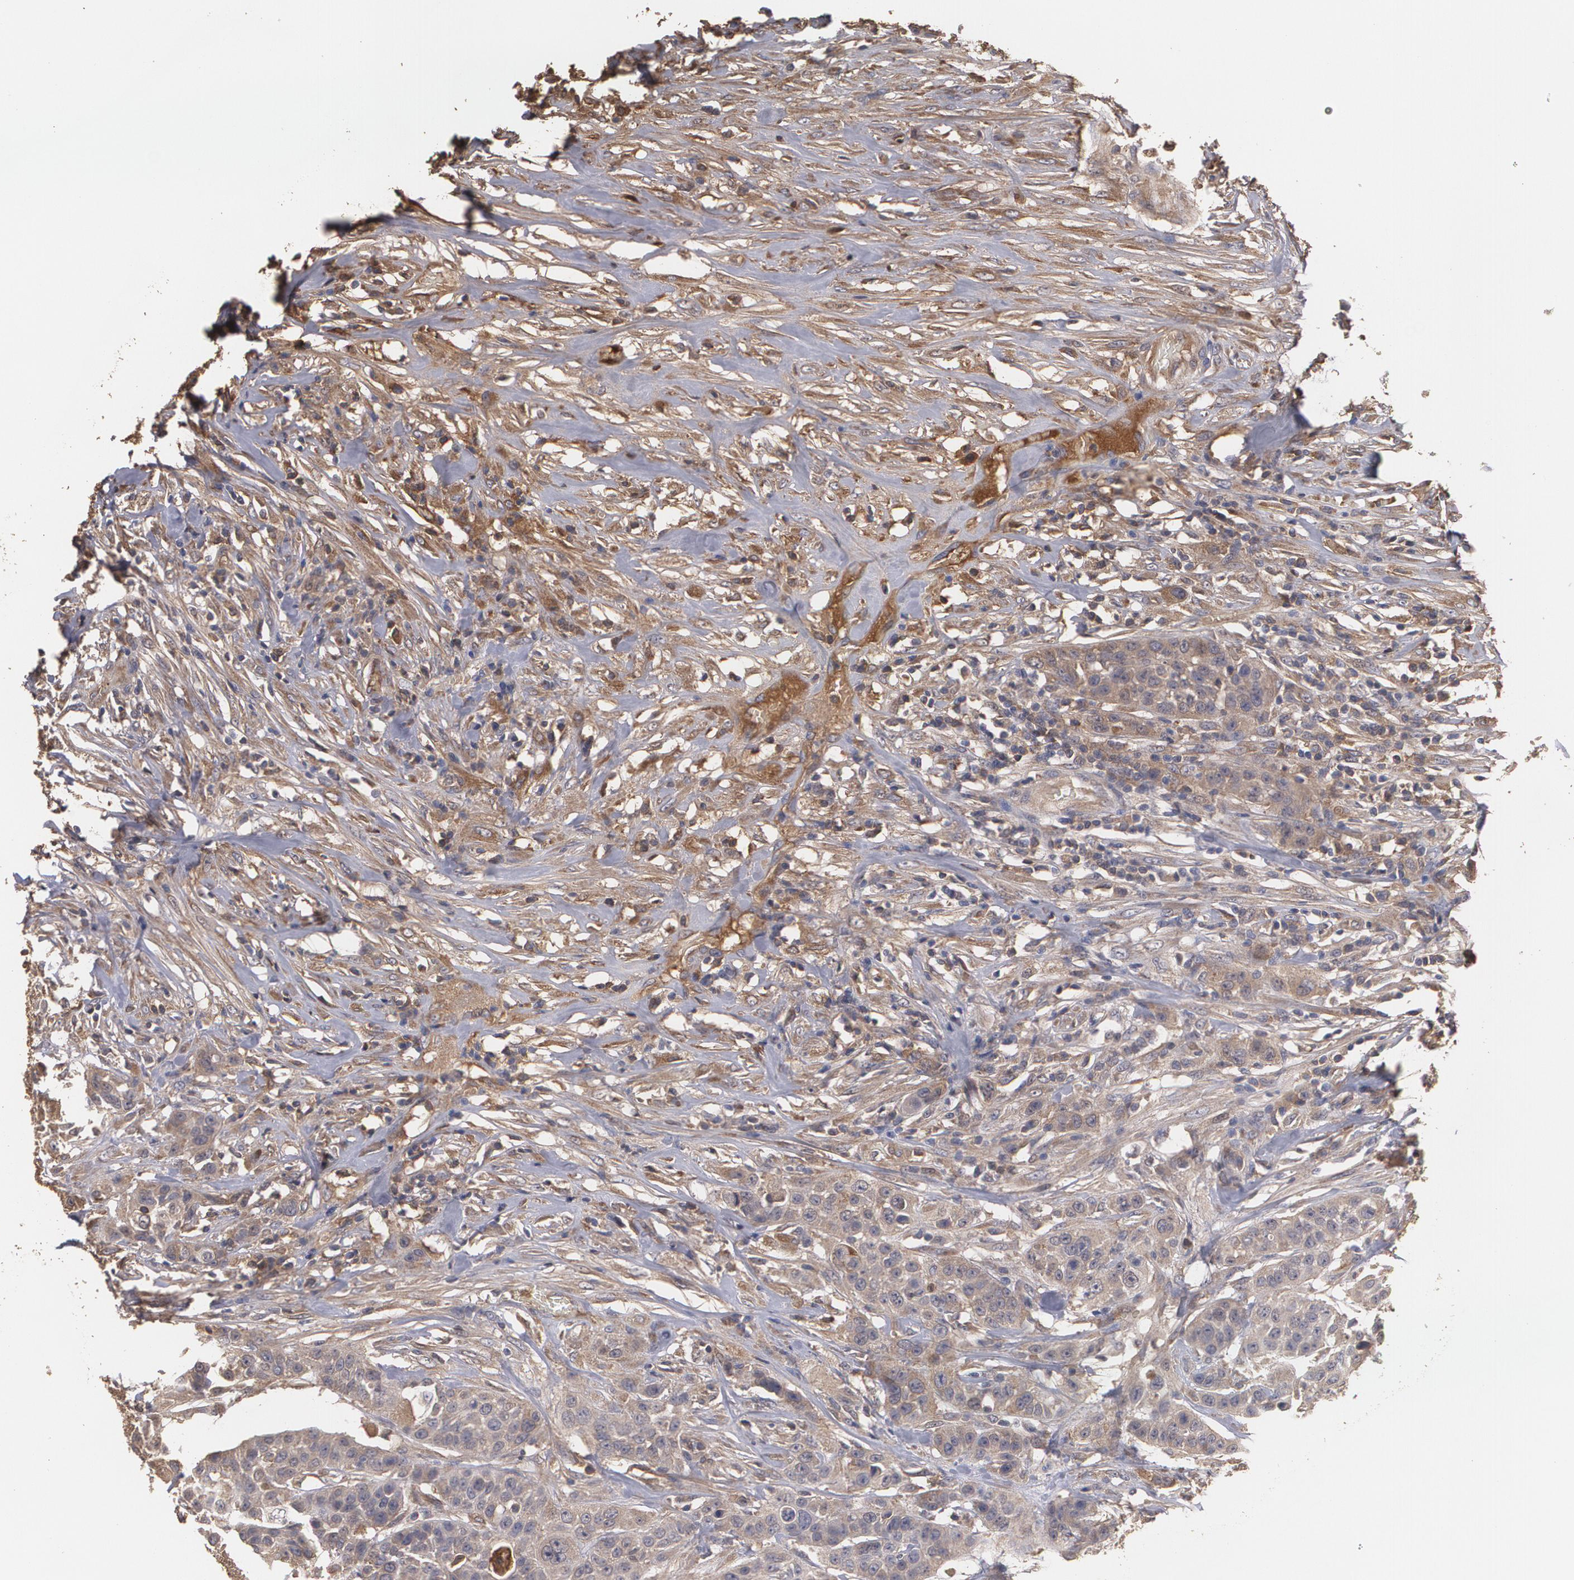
{"staining": {"intensity": "moderate", "quantity": ">75%", "location": "cytoplasmic/membranous"}, "tissue": "urothelial cancer", "cell_type": "Tumor cells", "image_type": "cancer", "snomed": [{"axis": "morphology", "description": "Urothelial carcinoma, High grade"}, {"axis": "topography", "description": "Urinary bladder"}], "caption": "About >75% of tumor cells in high-grade urothelial carcinoma exhibit moderate cytoplasmic/membranous protein expression as visualized by brown immunohistochemical staining.", "gene": "PON1", "patient": {"sex": "male", "age": 74}}